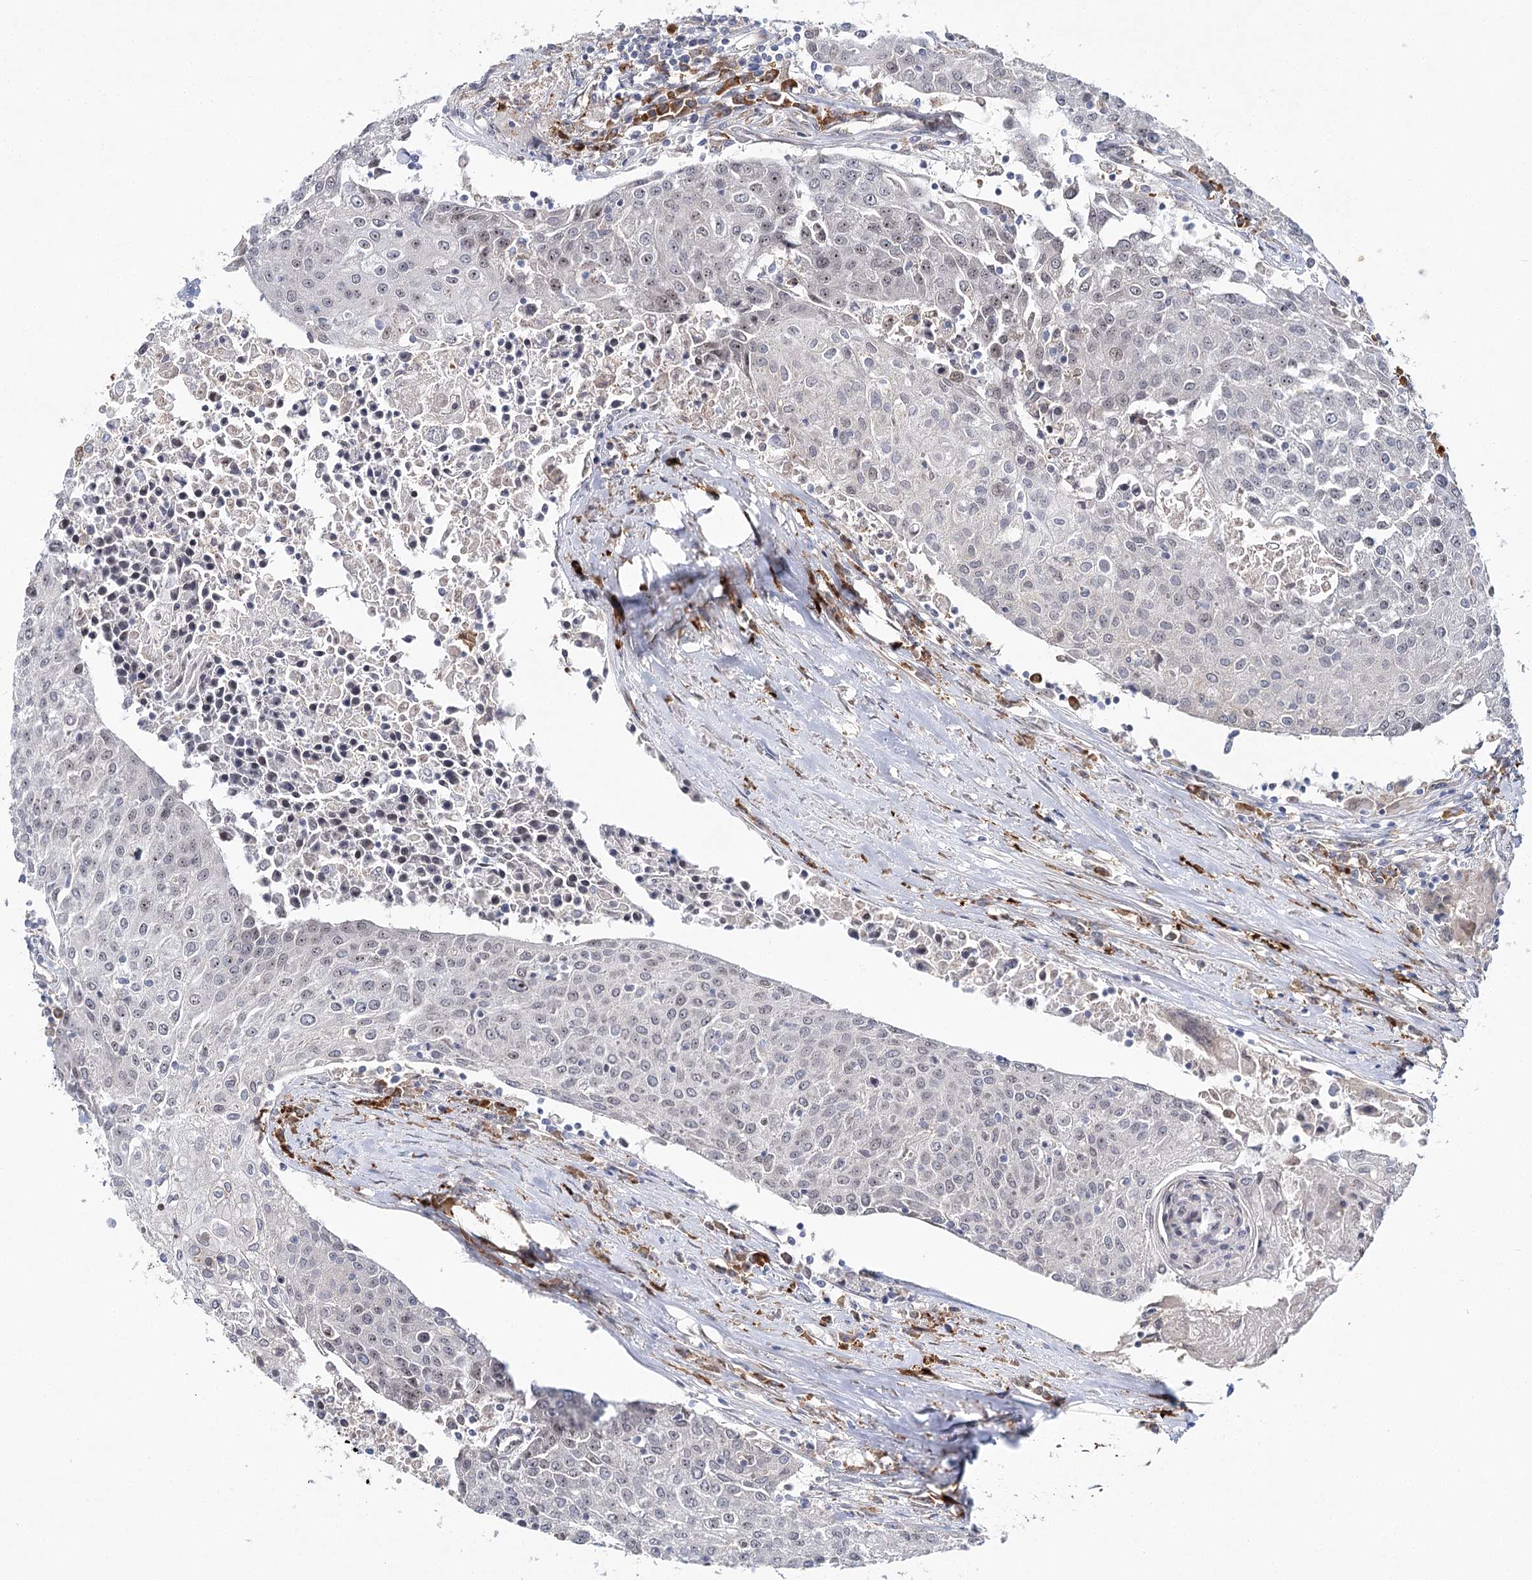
{"staining": {"intensity": "negative", "quantity": "none", "location": "none"}, "tissue": "urothelial cancer", "cell_type": "Tumor cells", "image_type": "cancer", "snomed": [{"axis": "morphology", "description": "Urothelial carcinoma, High grade"}, {"axis": "topography", "description": "Urinary bladder"}], "caption": "Tumor cells are negative for brown protein staining in urothelial cancer.", "gene": "WDR36", "patient": {"sex": "female", "age": 85}}